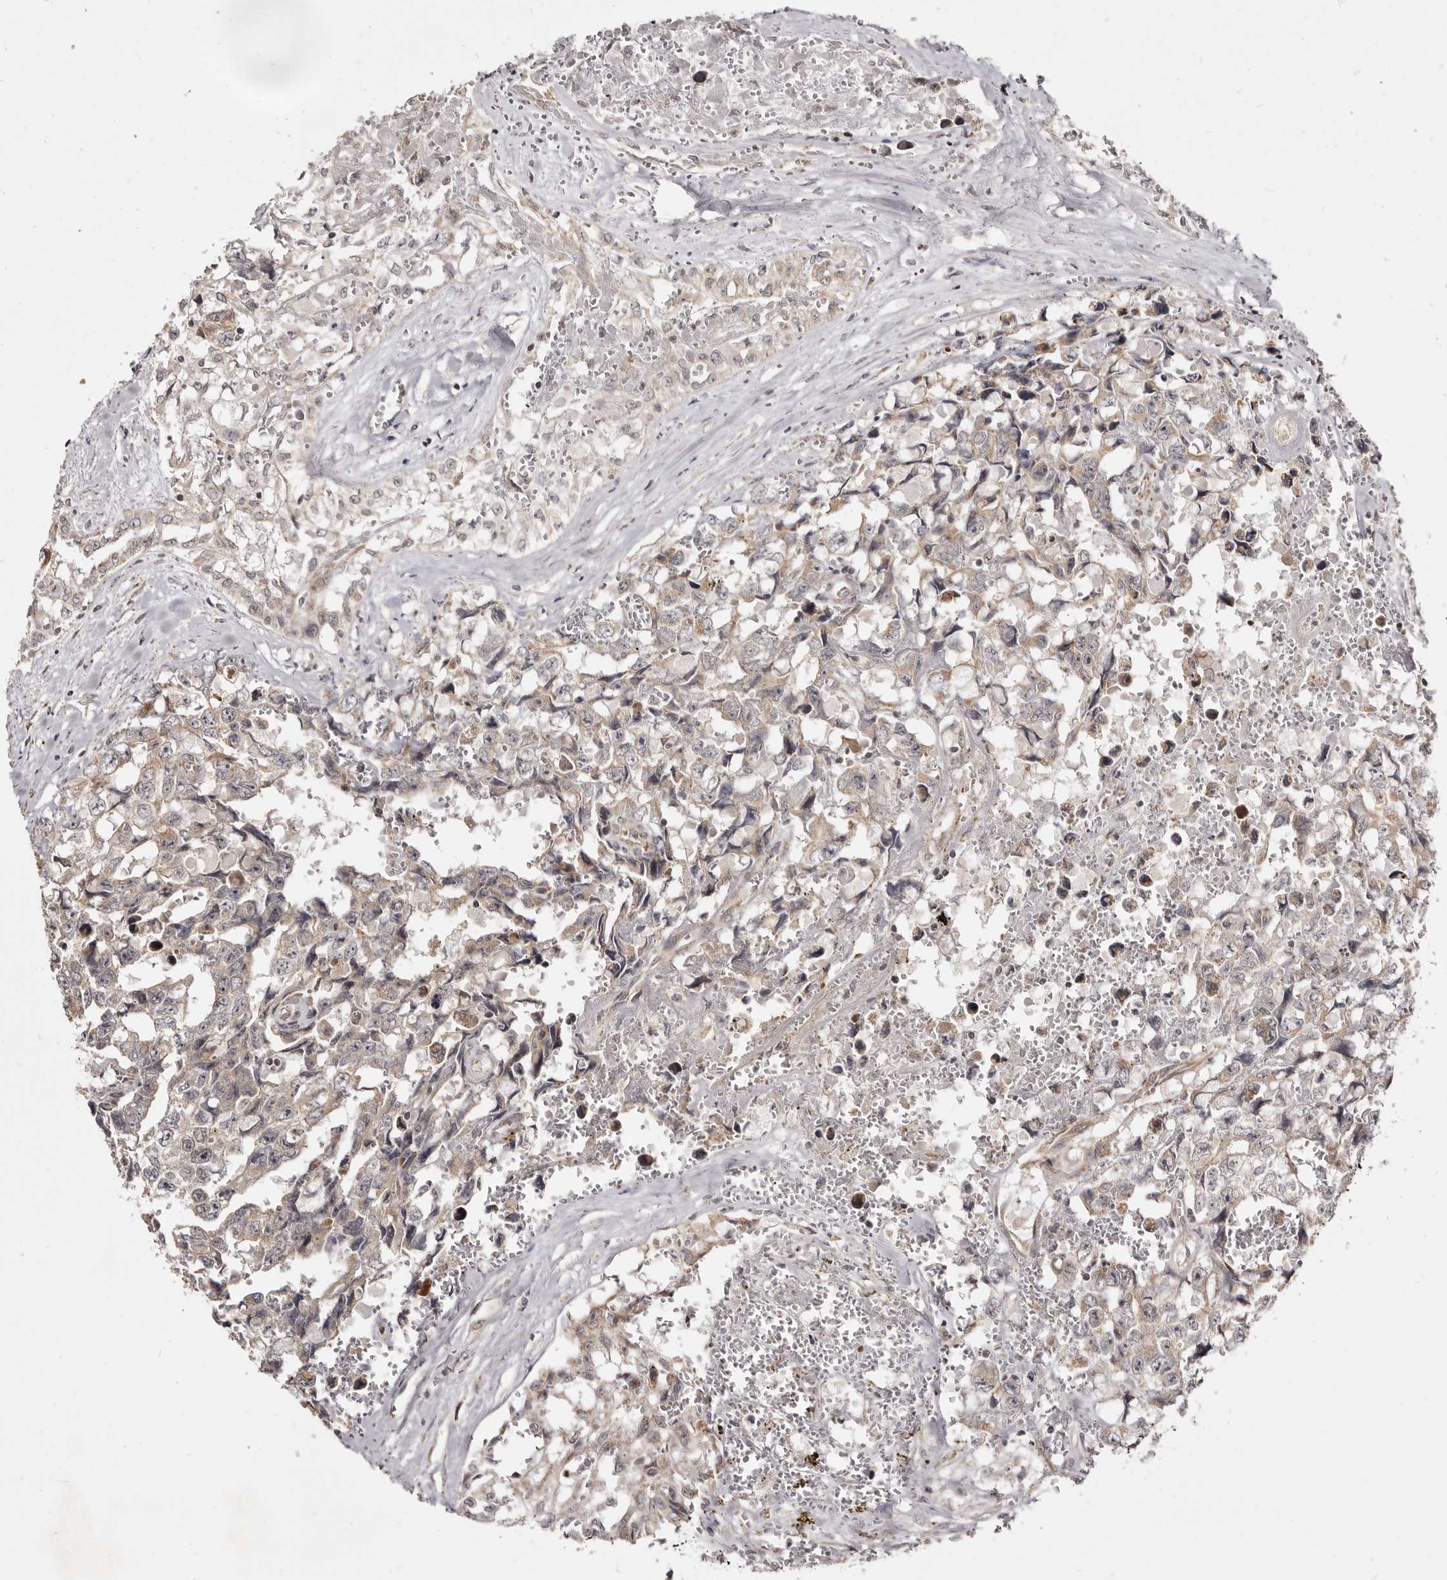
{"staining": {"intensity": "negative", "quantity": "none", "location": "none"}, "tissue": "testis cancer", "cell_type": "Tumor cells", "image_type": "cancer", "snomed": [{"axis": "morphology", "description": "Carcinoma, Embryonal, NOS"}, {"axis": "topography", "description": "Testis"}], "caption": "Embryonal carcinoma (testis) was stained to show a protein in brown. There is no significant positivity in tumor cells.", "gene": "THUMPD1", "patient": {"sex": "male", "age": 31}}